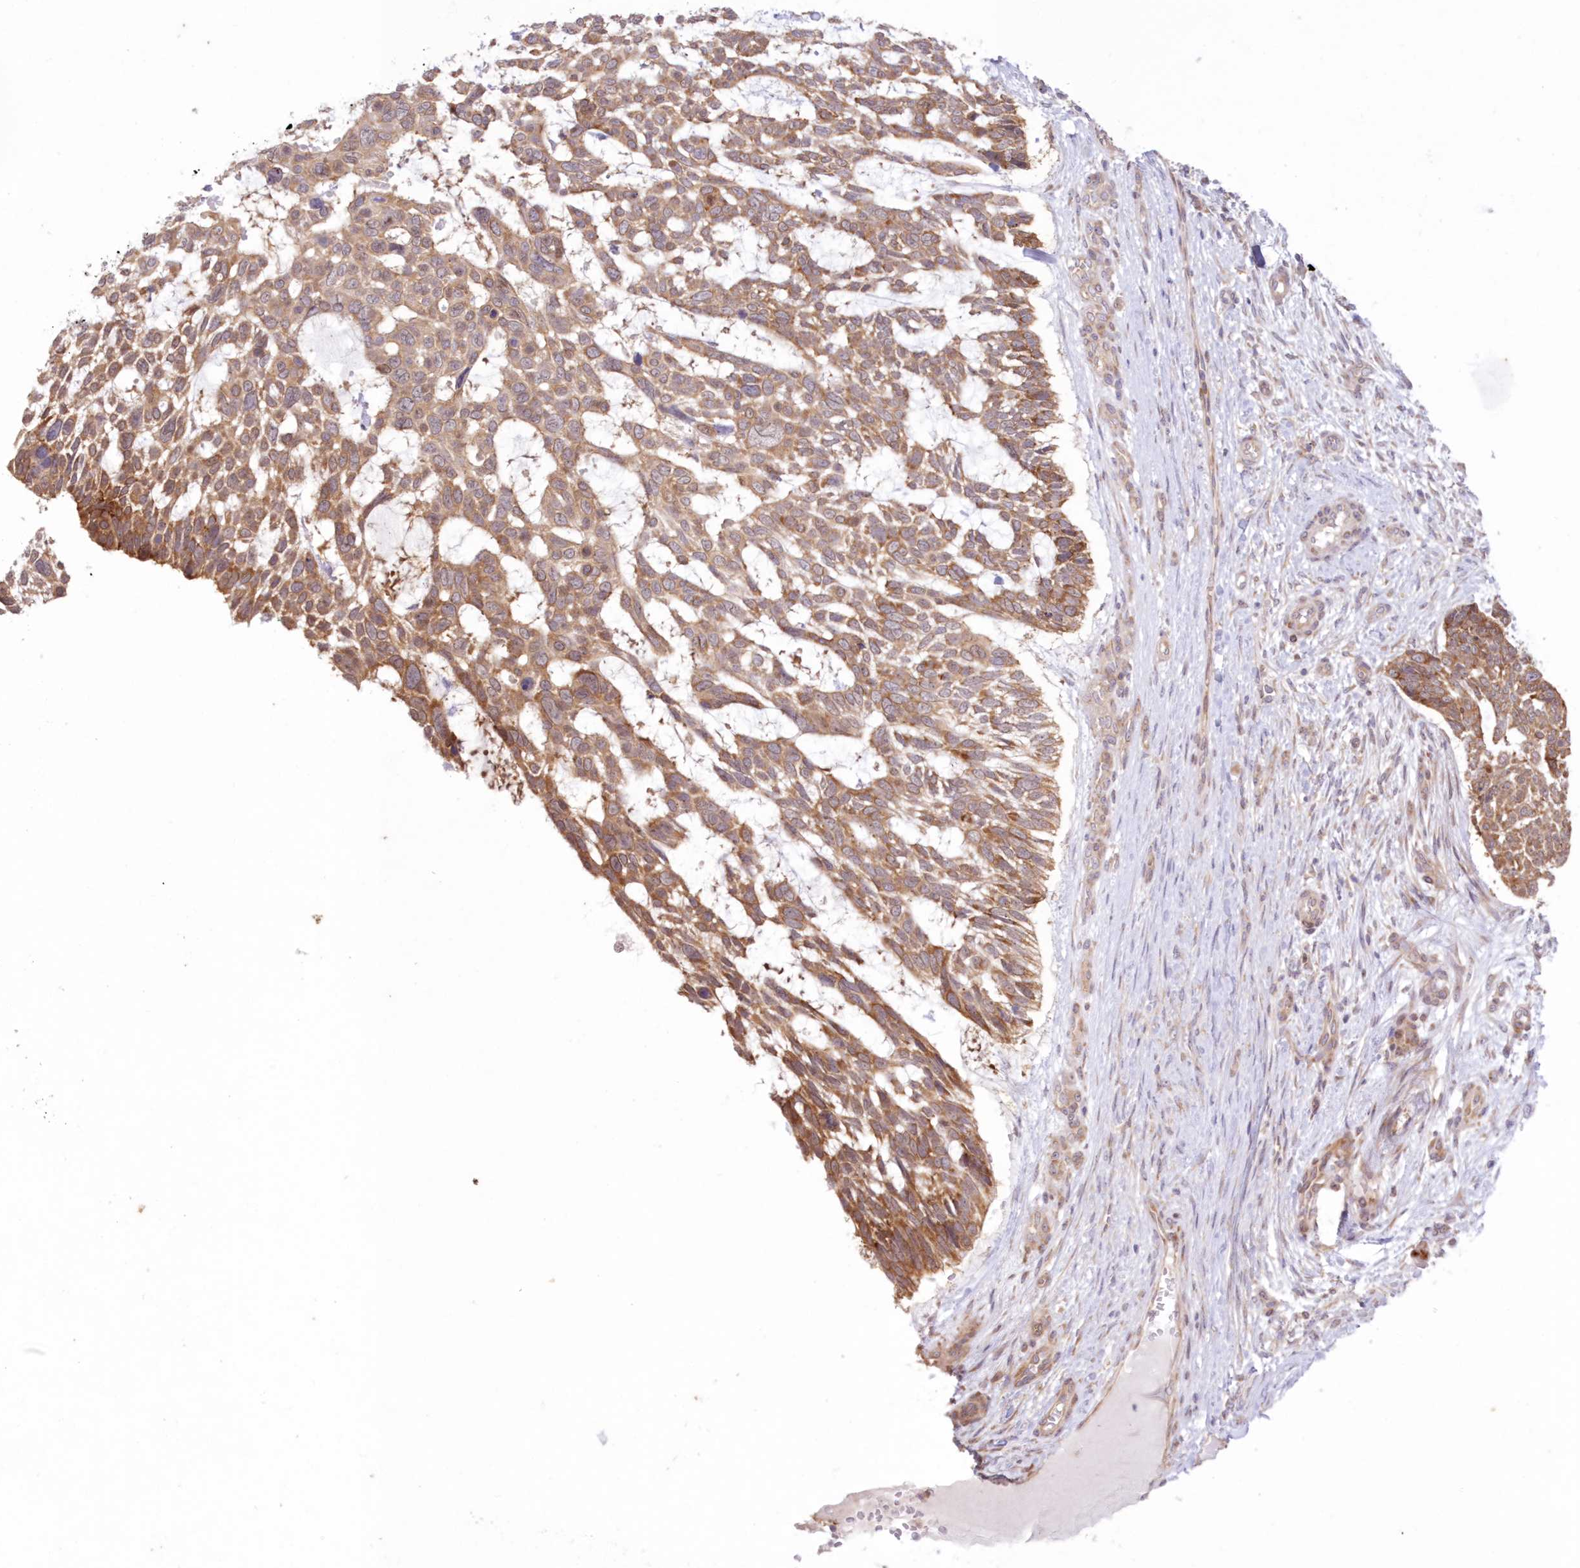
{"staining": {"intensity": "strong", "quantity": ">75%", "location": "cytoplasmic/membranous"}, "tissue": "skin cancer", "cell_type": "Tumor cells", "image_type": "cancer", "snomed": [{"axis": "morphology", "description": "Basal cell carcinoma"}, {"axis": "topography", "description": "Skin"}], "caption": "Protein expression analysis of human skin basal cell carcinoma reveals strong cytoplasmic/membranous positivity in about >75% of tumor cells.", "gene": "RNPEP", "patient": {"sex": "male", "age": 88}}